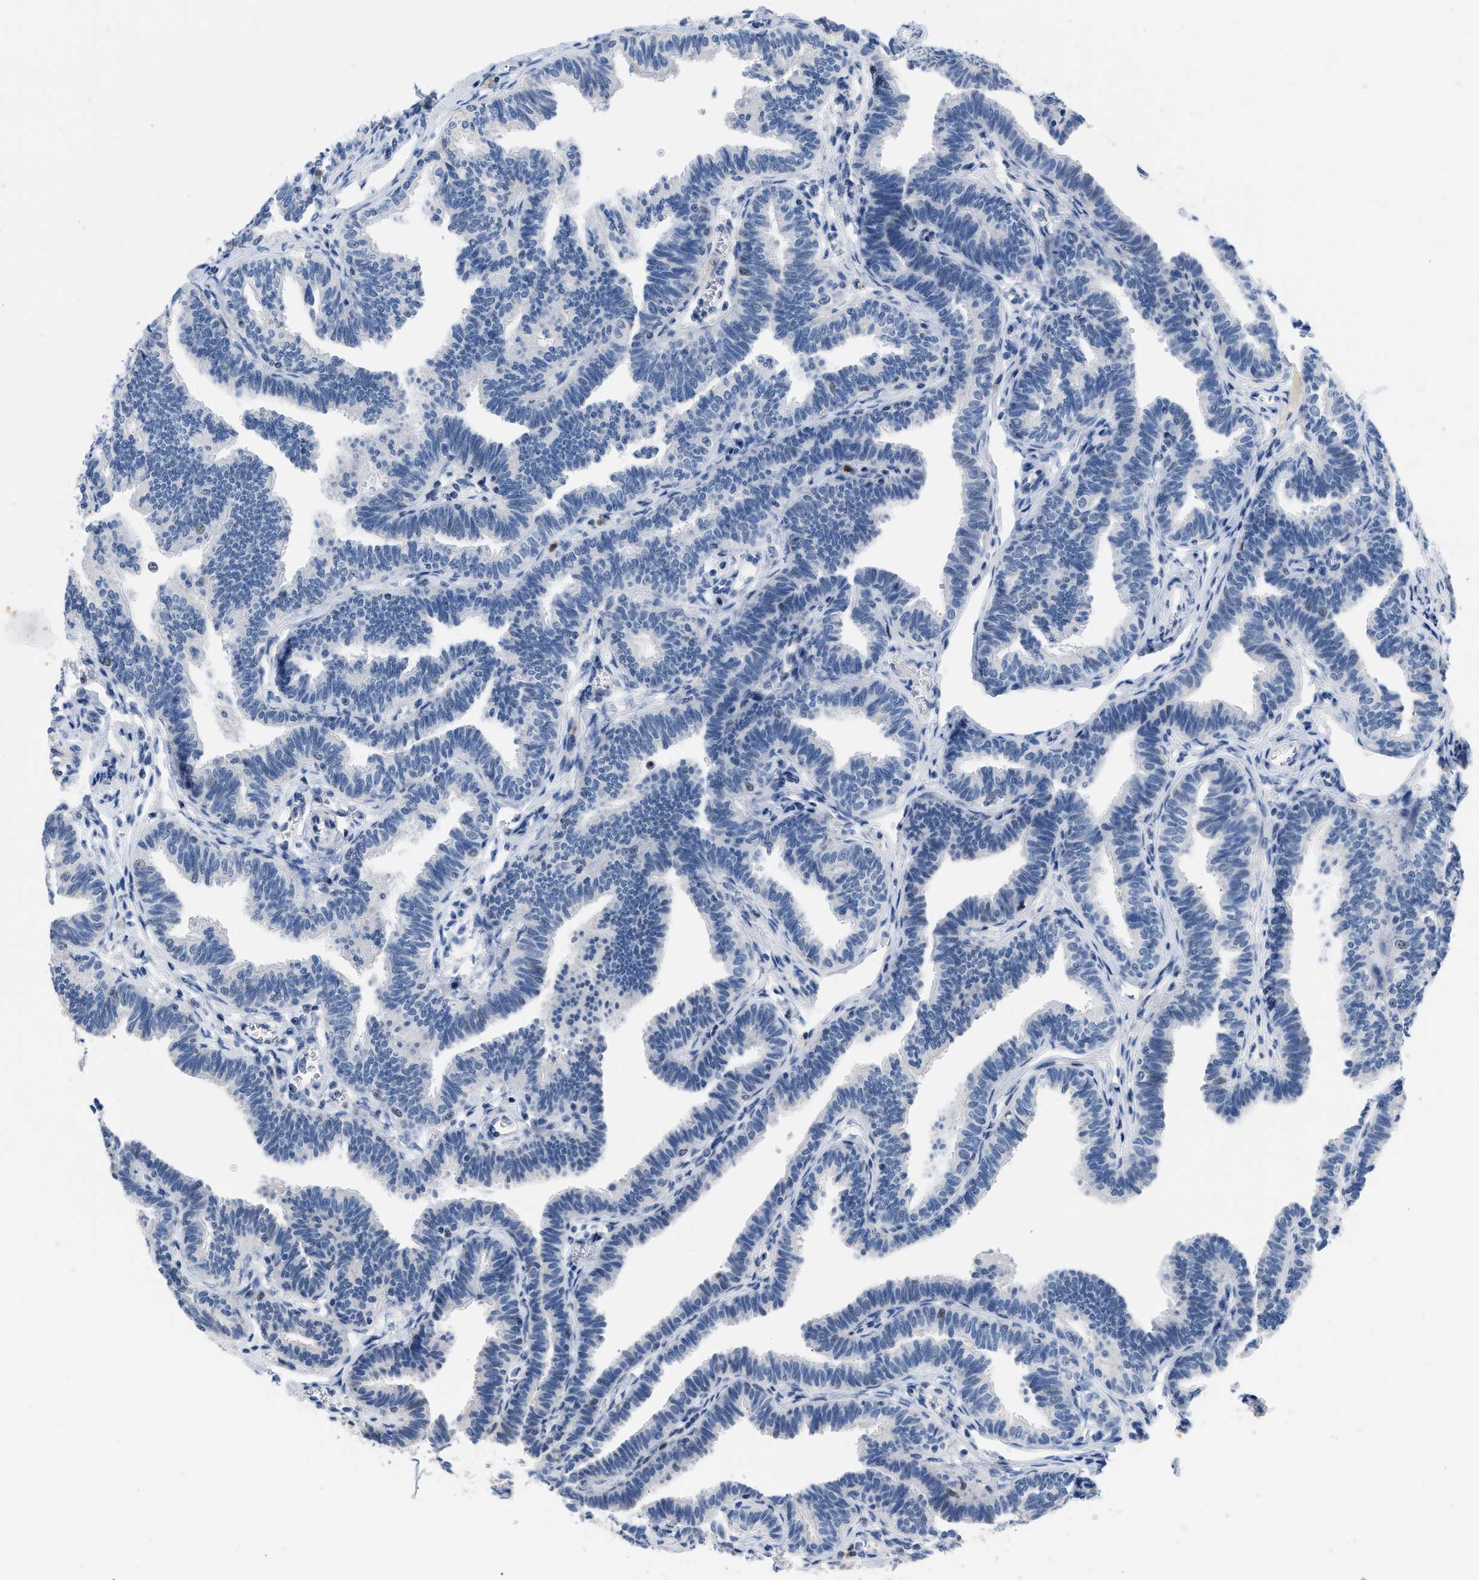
{"staining": {"intensity": "negative", "quantity": "none", "location": "none"}, "tissue": "fallopian tube", "cell_type": "Glandular cells", "image_type": "normal", "snomed": [{"axis": "morphology", "description": "Normal tissue, NOS"}, {"axis": "topography", "description": "Fallopian tube"}, {"axis": "topography", "description": "Ovary"}], "caption": "This is an immunohistochemistry photomicrograph of unremarkable human fallopian tube. There is no staining in glandular cells.", "gene": "BOLL", "patient": {"sex": "female", "age": 23}}